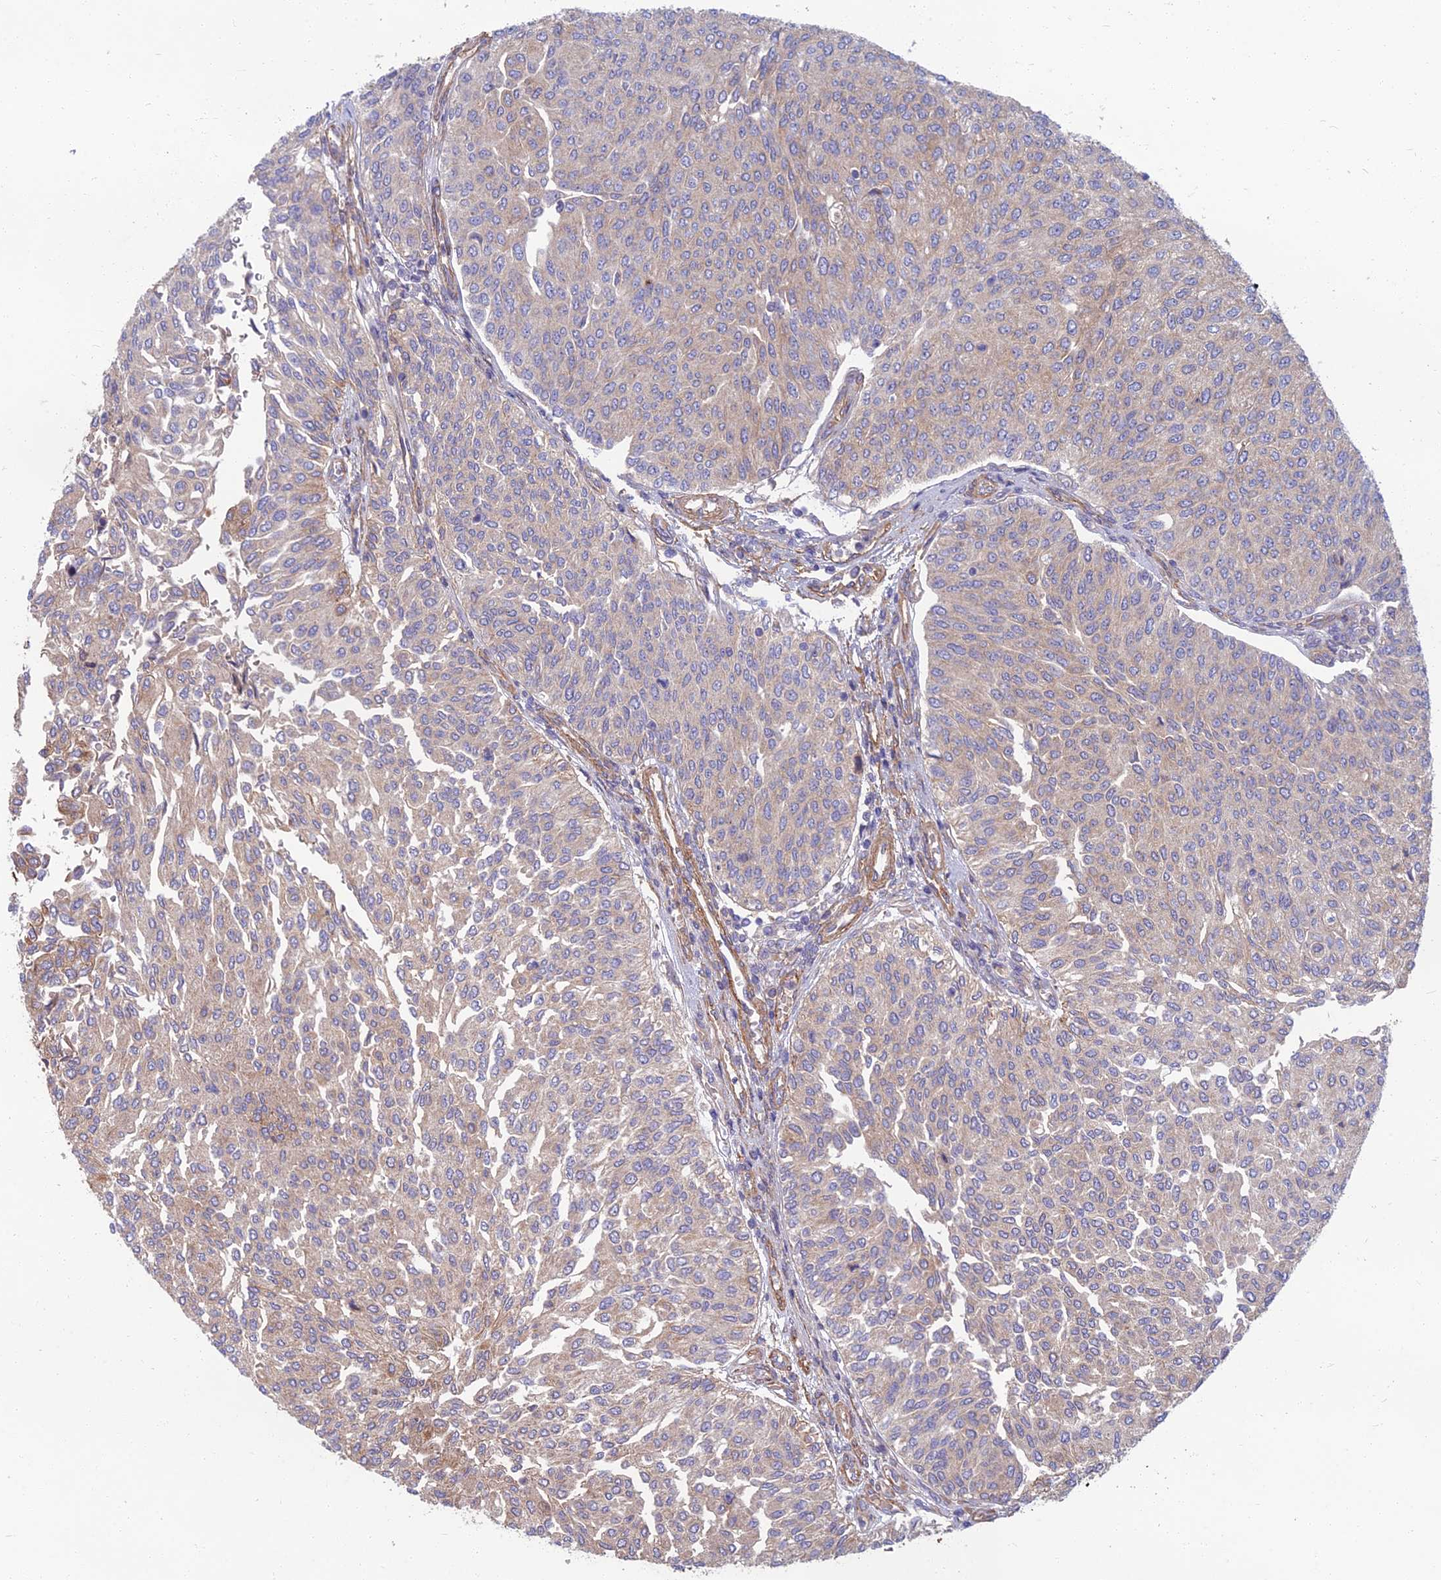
{"staining": {"intensity": "moderate", "quantity": "25%-75%", "location": "cytoplasmic/membranous"}, "tissue": "urothelial cancer", "cell_type": "Tumor cells", "image_type": "cancer", "snomed": [{"axis": "morphology", "description": "Urothelial carcinoma, High grade"}, {"axis": "topography", "description": "Urinary bladder"}], "caption": "Human urothelial carcinoma (high-grade) stained with a protein marker reveals moderate staining in tumor cells.", "gene": "WDR24", "patient": {"sex": "female", "age": 79}}